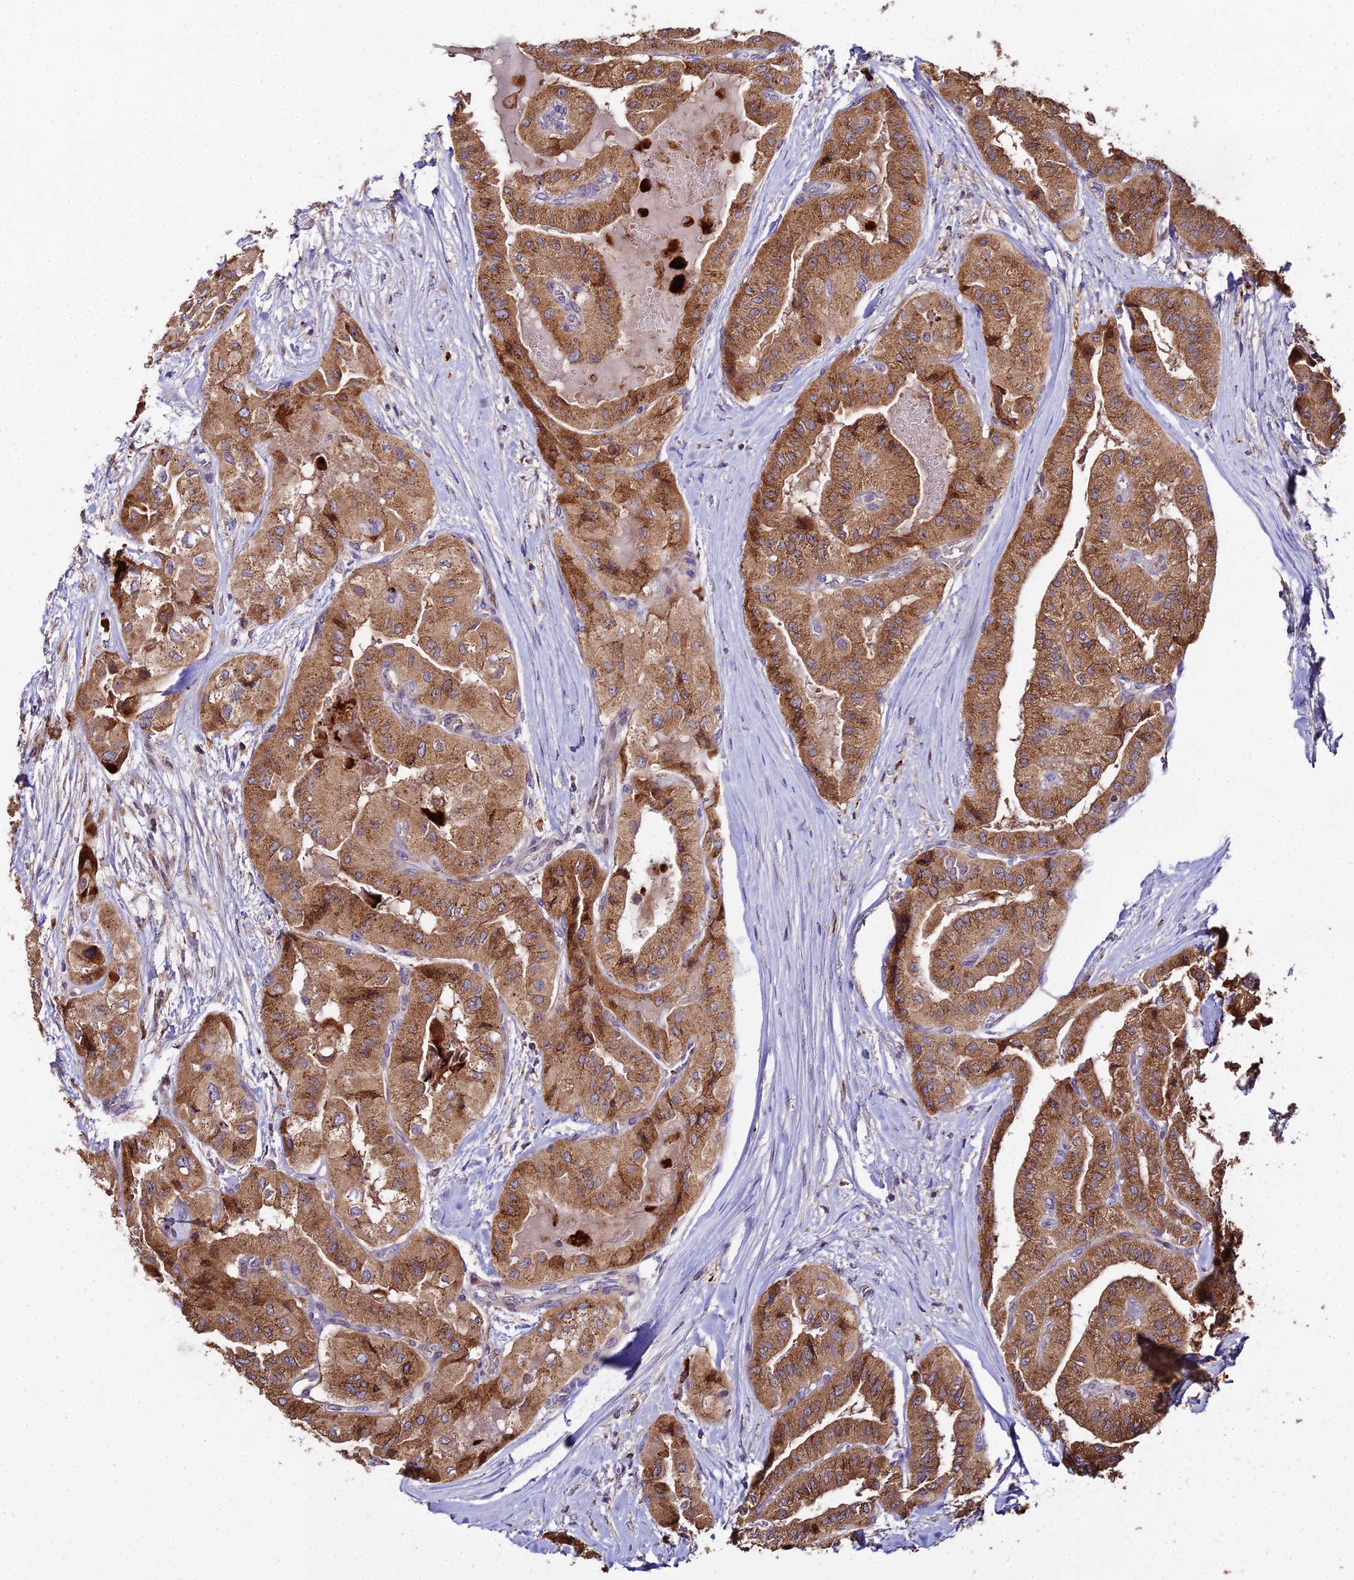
{"staining": {"intensity": "strong", "quantity": ">75%", "location": "cytoplasmic/membranous"}, "tissue": "thyroid cancer", "cell_type": "Tumor cells", "image_type": "cancer", "snomed": [{"axis": "morphology", "description": "Papillary adenocarcinoma, NOS"}, {"axis": "topography", "description": "Thyroid gland"}], "caption": "Protein staining of papillary adenocarcinoma (thyroid) tissue shows strong cytoplasmic/membranous positivity in approximately >75% of tumor cells. The staining is performed using DAB (3,3'-diaminobenzidine) brown chromogen to label protein expression. The nuclei are counter-stained blue using hematoxylin.", "gene": "PEX19", "patient": {"sex": "female", "age": 59}}